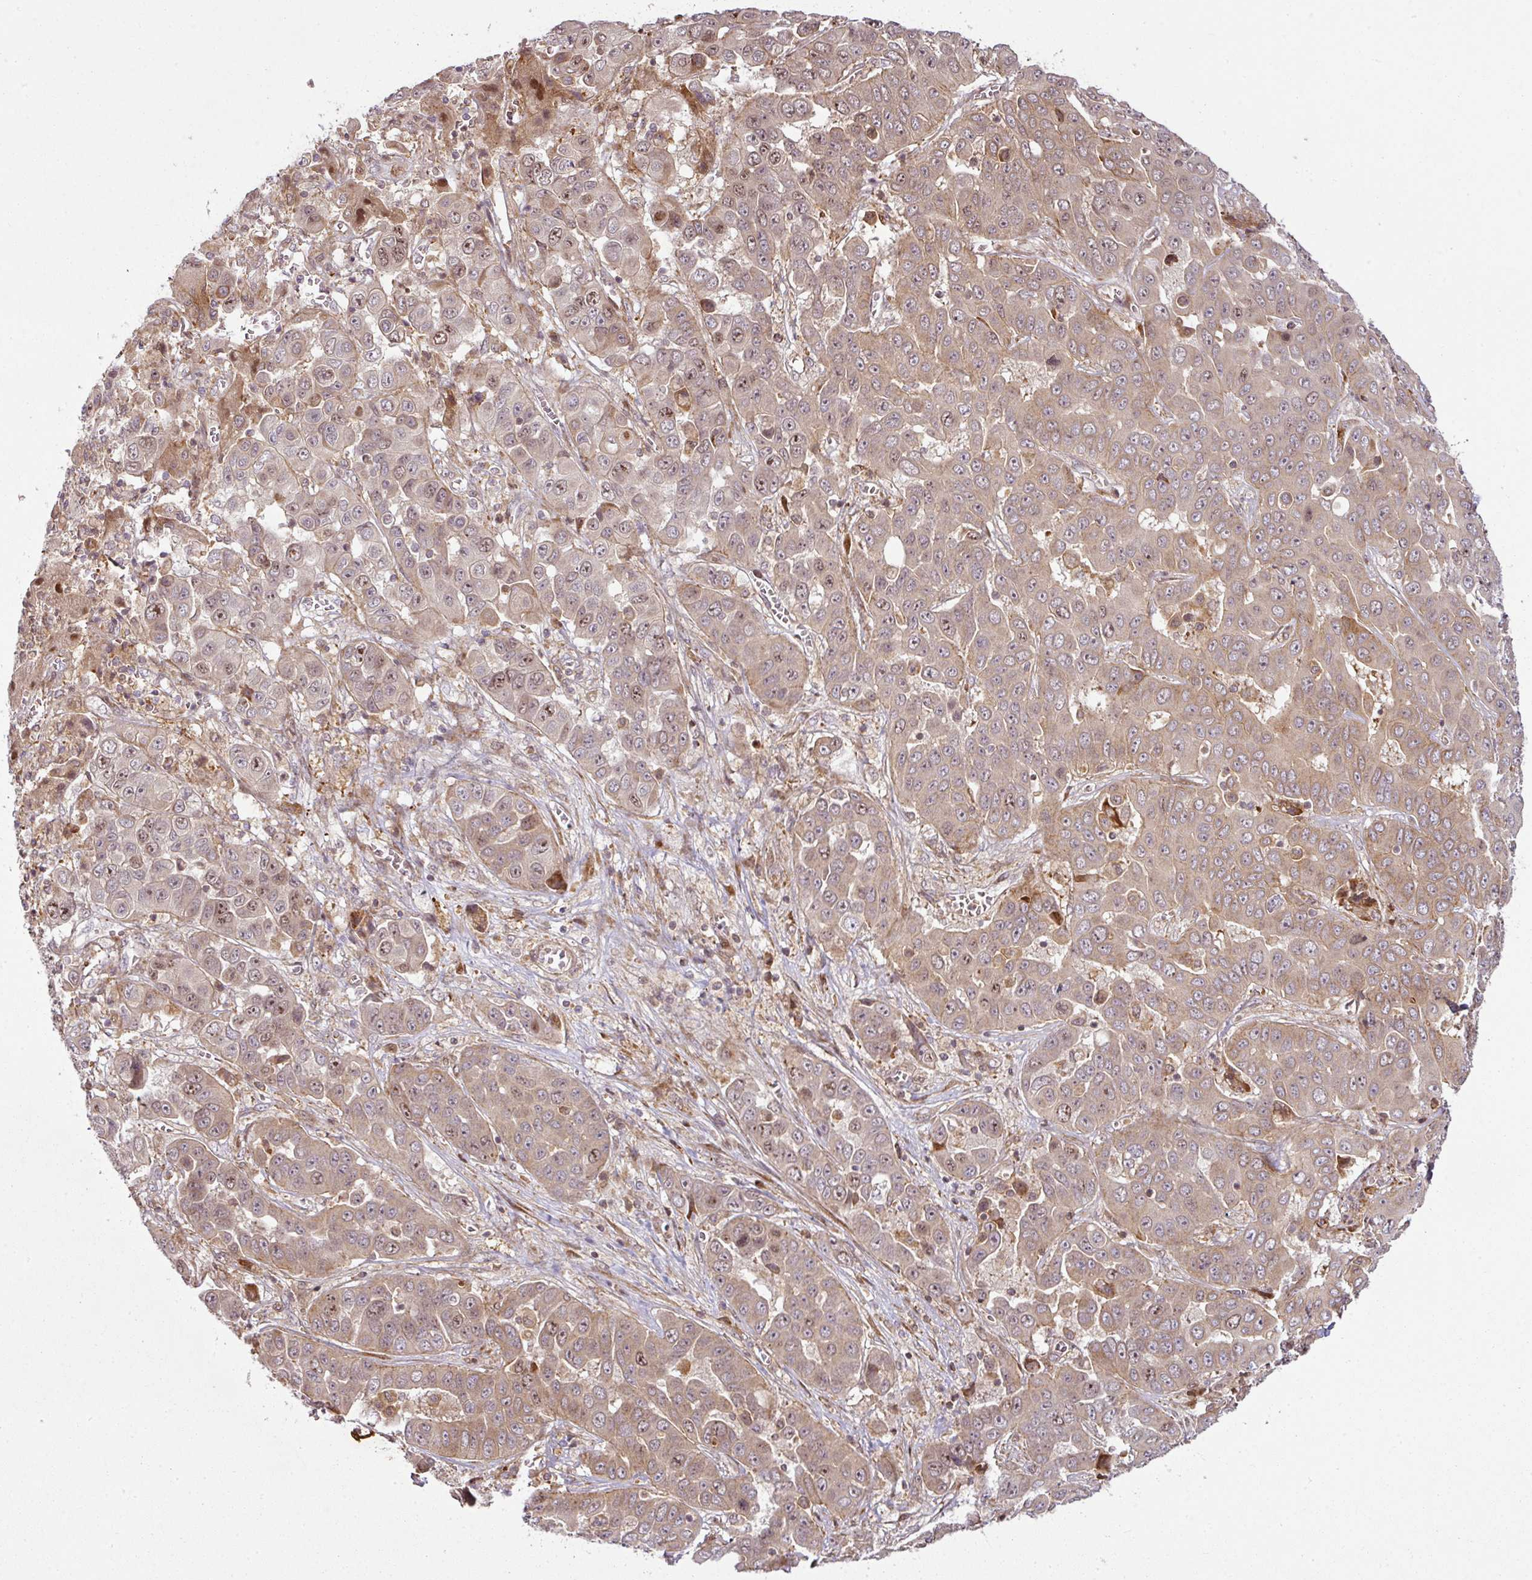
{"staining": {"intensity": "strong", "quantity": "25%-75%", "location": "cytoplasmic/membranous,nuclear"}, "tissue": "liver cancer", "cell_type": "Tumor cells", "image_type": "cancer", "snomed": [{"axis": "morphology", "description": "Cholangiocarcinoma"}, {"axis": "topography", "description": "Liver"}], "caption": "Immunohistochemical staining of human liver cancer reveals high levels of strong cytoplasmic/membranous and nuclear staining in about 25%-75% of tumor cells.", "gene": "ATAT1", "patient": {"sex": "female", "age": 52}}